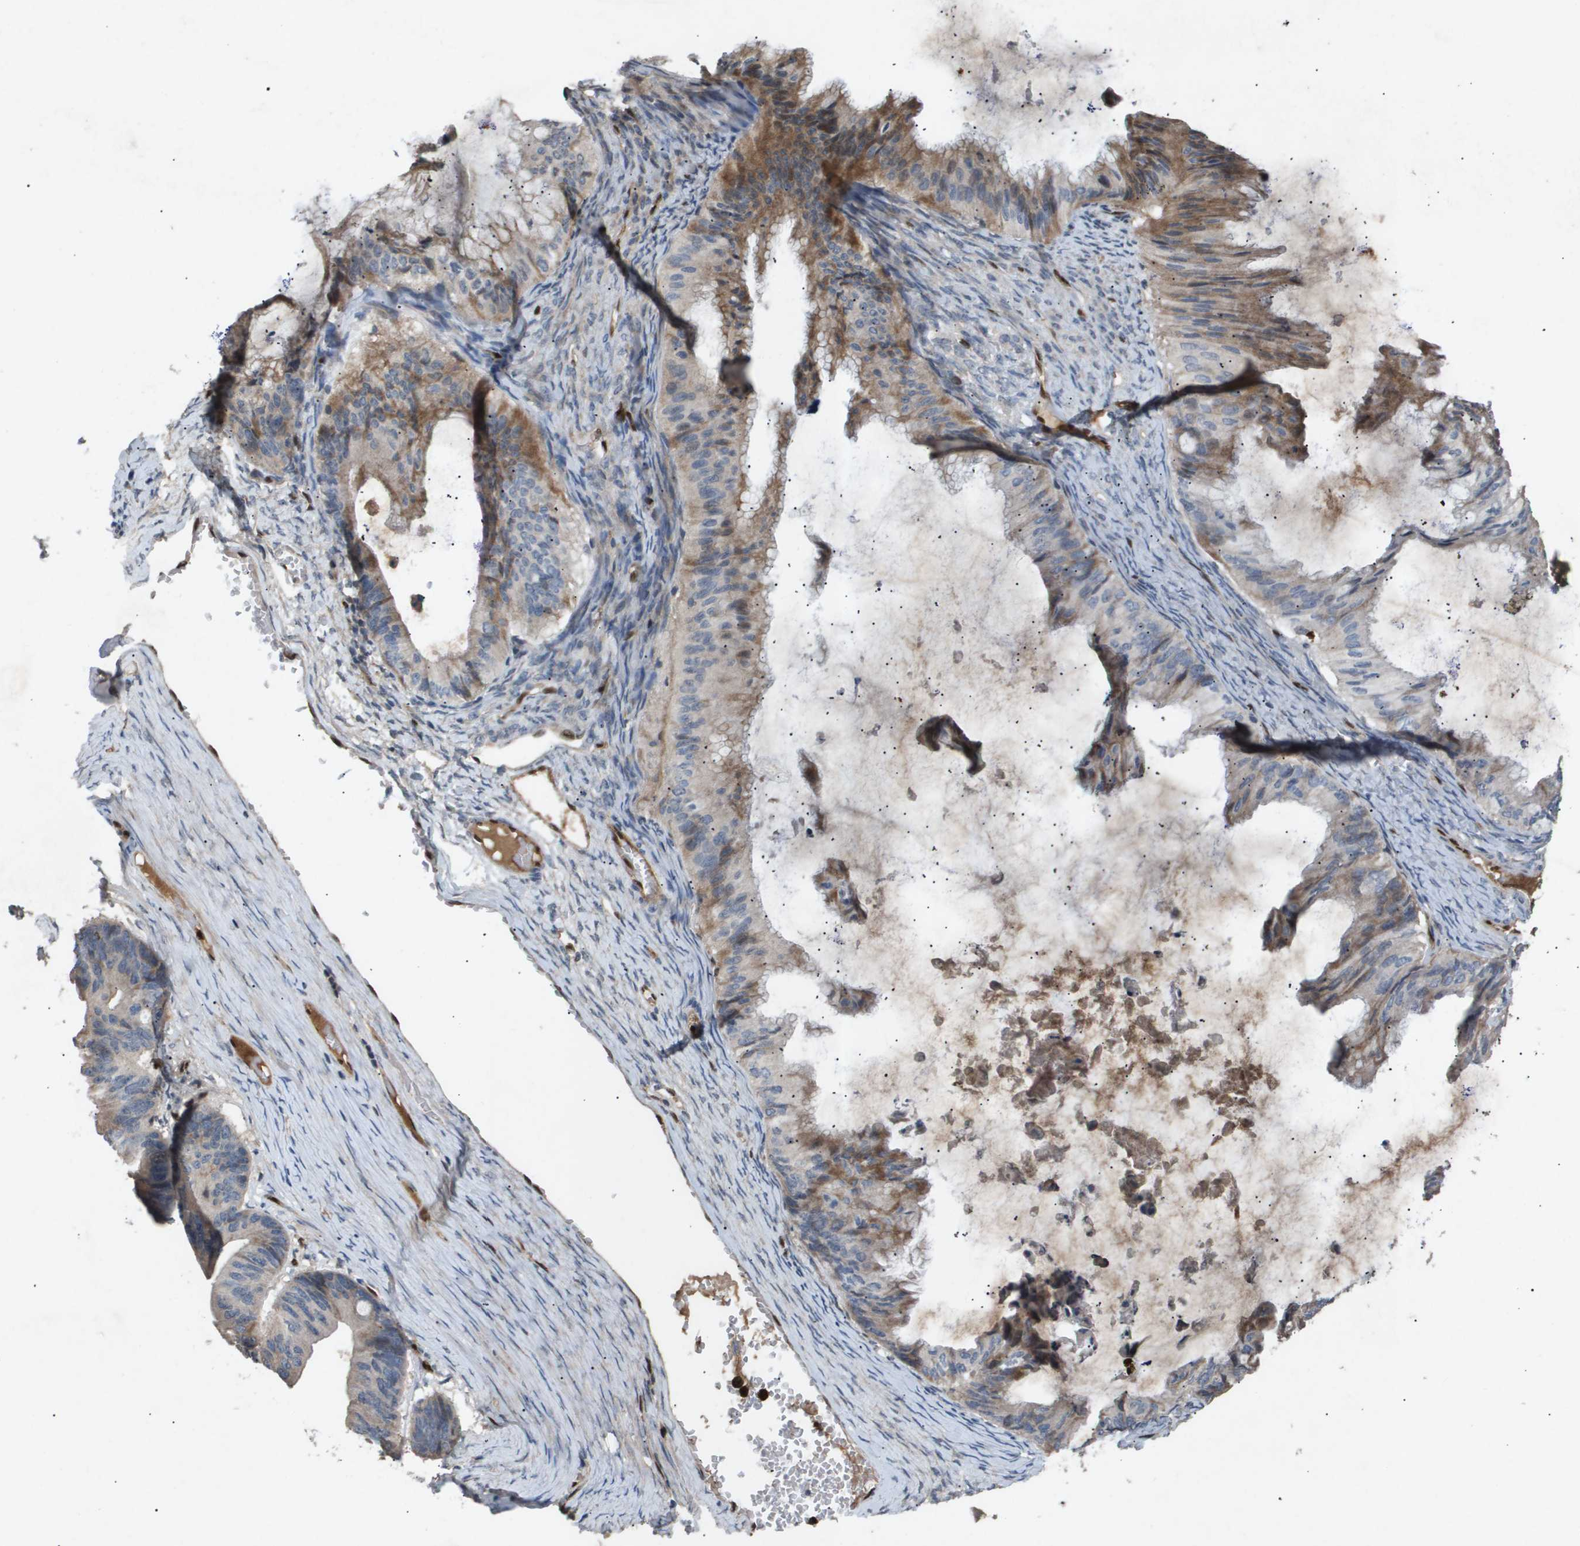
{"staining": {"intensity": "moderate", "quantity": "<25%", "location": "cytoplasmic/membranous"}, "tissue": "ovarian cancer", "cell_type": "Tumor cells", "image_type": "cancer", "snomed": [{"axis": "morphology", "description": "Cystadenocarcinoma, mucinous, NOS"}, {"axis": "topography", "description": "Ovary"}], "caption": "Tumor cells exhibit low levels of moderate cytoplasmic/membranous staining in about <25% of cells in ovarian cancer.", "gene": "ERG", "patient": {"sex": "female", "age": 61}}